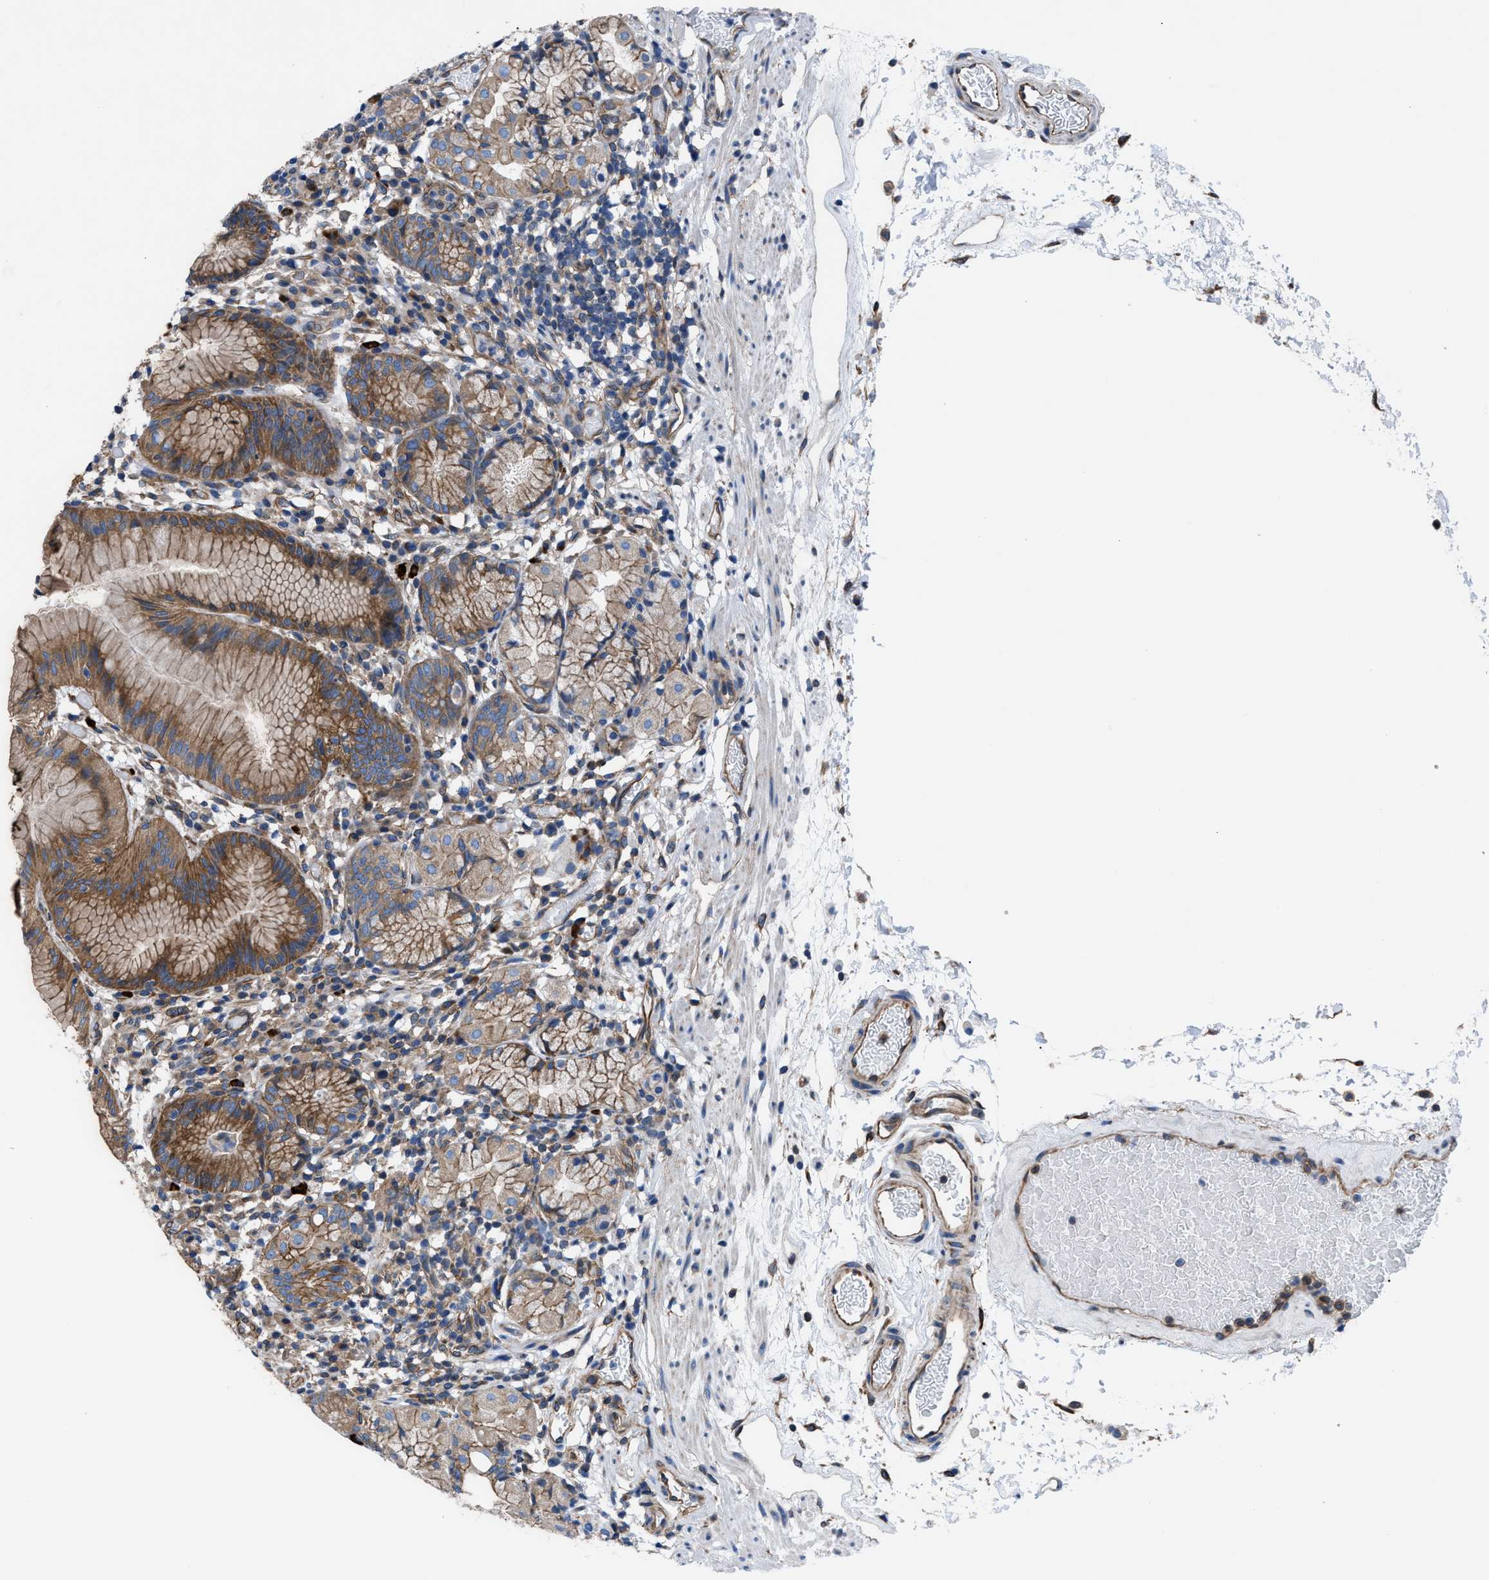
{"staining": {"intensity": "moderate", "quantity": "25%-75%", "location": "cytoplasmic/membranous"}, "tissue": "stomach", "cell_type": "Glandular cells", "image_type": "normal", "snomed": [{"axis": "morphology", "description": "Normal tissue, NOS"}, {"axis": "topography", "description": "Stomach"}, {"axis": "topography", "description": "Stomach, lower"}], "caption": "An immunohistochemistry histopathology image of normal tissue is shown. Protein staining in brown shows moderate cytoplasmic/membranous positivity in stomach within glandular cells.", "gene": "DMAC1", "patient": {"sex": "female", "age": 75}}